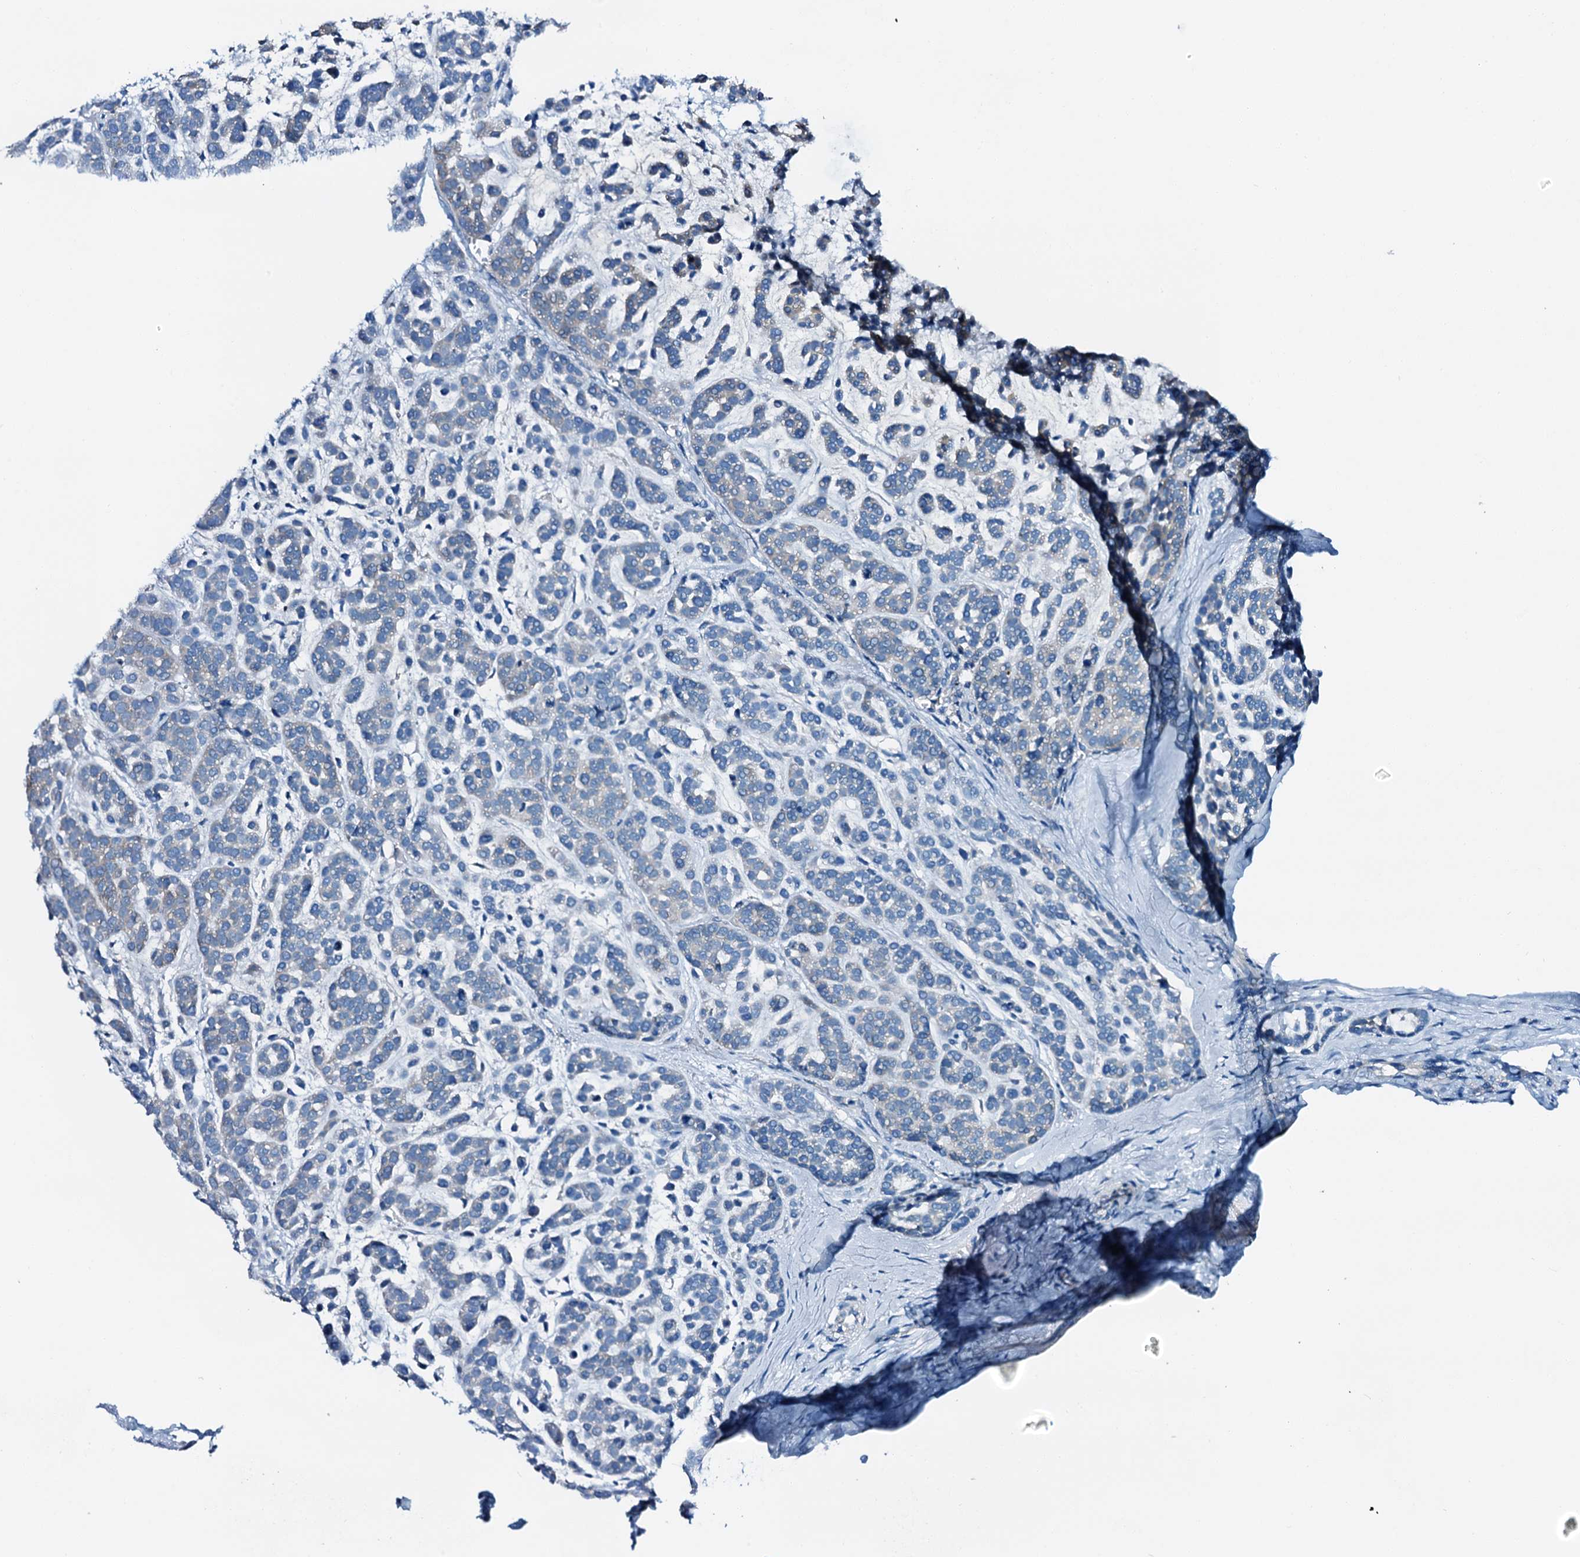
{"staining": {"intensity": "negative", "quantity": "none", "location": "none"}, "tissue": "head and neck cancer", "cell_type": "Tumor cells", "image_type": "cancer", "snomed": [{"axis": "morphology", "description": "Adenocarcinoma, NOS"}, {"axis": "morphology", "description": "Adenoma, NOS"}, {"axis": "topography", "description": "Head-Neck"}], "caption": "IHC of adenoma (head and neck) displays no staining in tumor cells. (Stains: DAB immunohistochemistry with hematoxylin counter stain, Microscopy: brightfield microscopy at high magnification).", "gene": "C1QTNF4", "patient": {"sex": "female", "age": 55}}